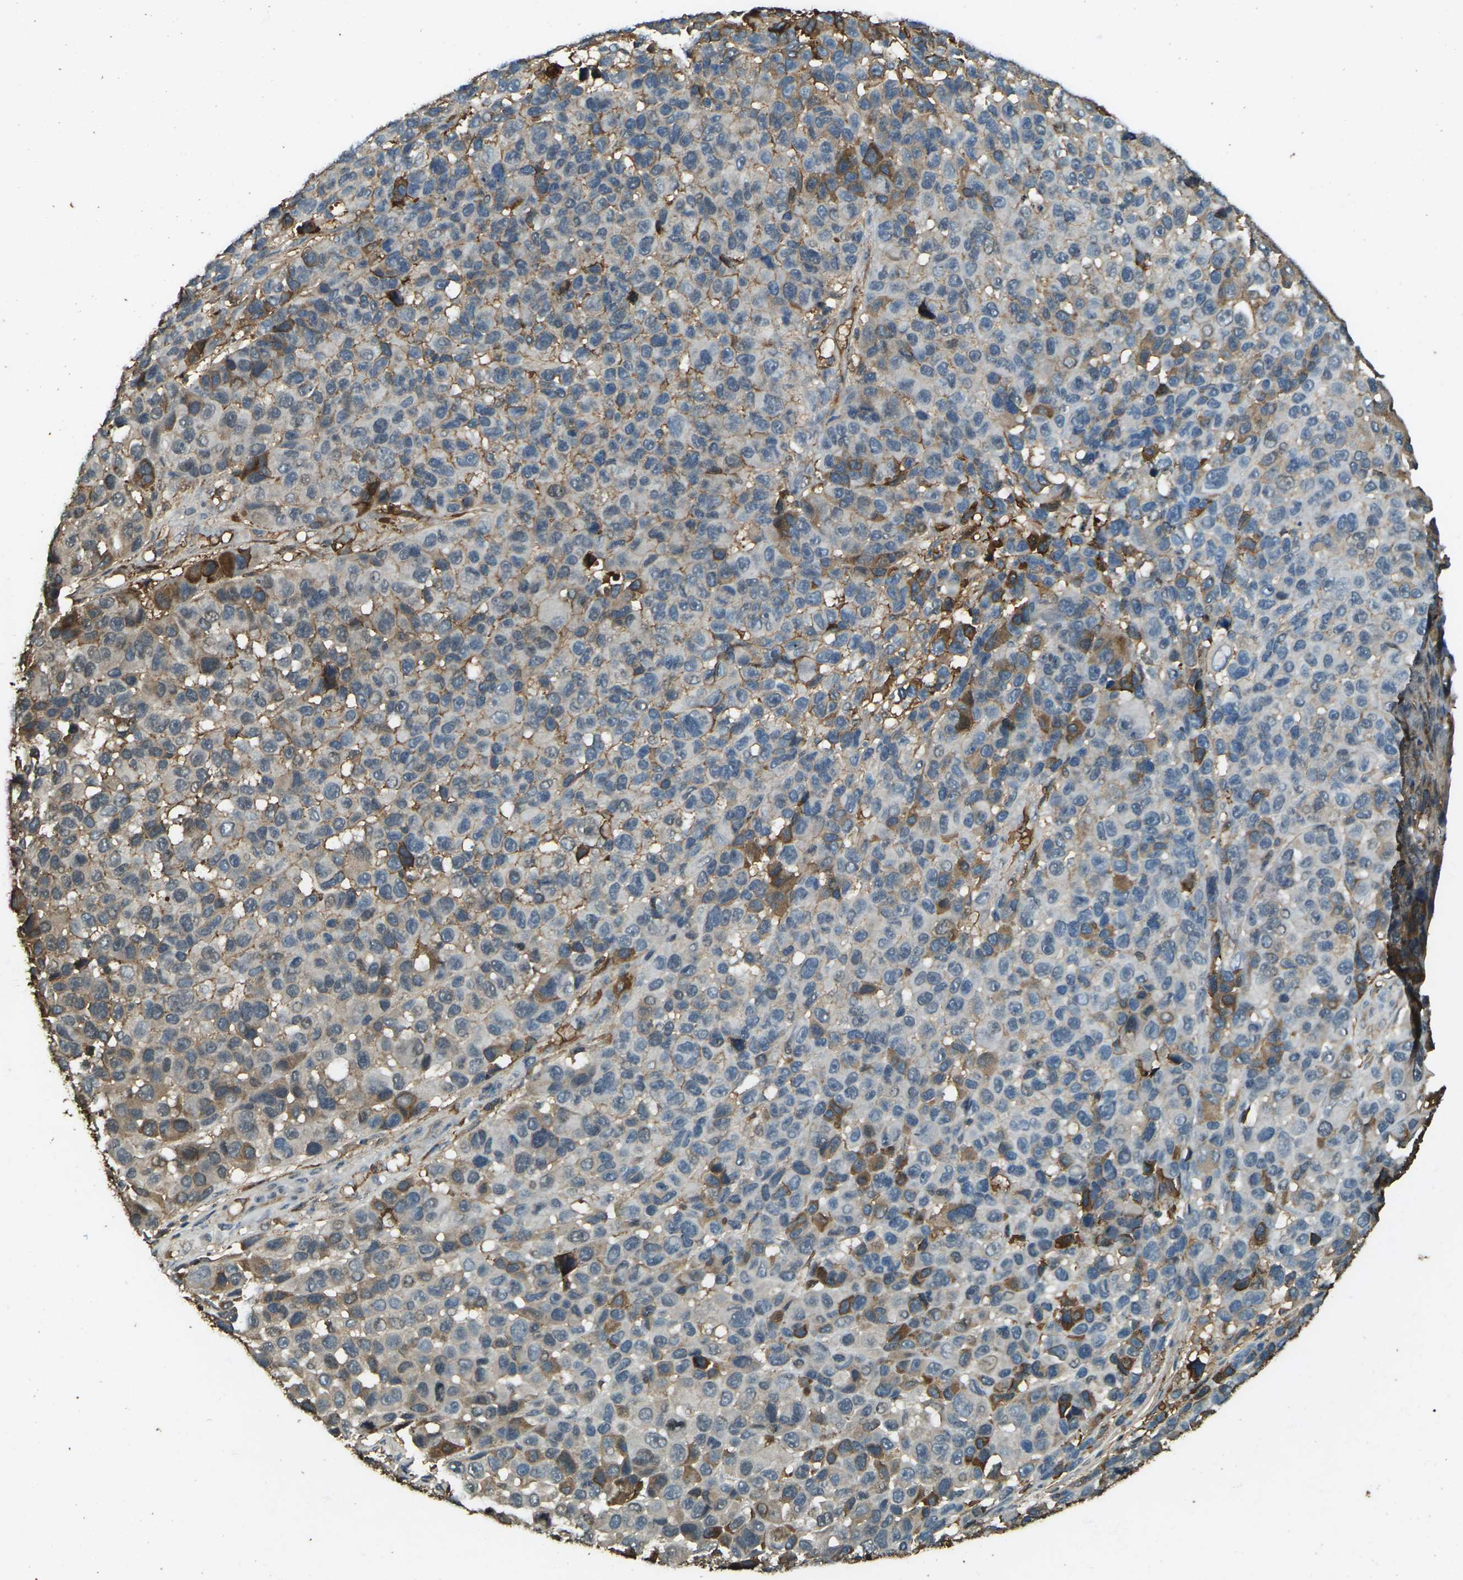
{"staining": {"intensity": "moderate", "quantity": ">75%", "location": "cytoplasmic/membranous"}, "tissue": "melanoma", "cell_type": "Tumor cells", "image_type": "cancer", "snomed": [{"axis": "morphology", "description": "Malignant melanoma, NOS"}, {"axis": "topography", "description": "Skin"}], "caption": "High-magnification brightfield microscopy of malignant melanoma stained with DAB (3,3'-diaminobenzidine) (brown) and counterstained with hematoxylin (blue). tumor cells exhibit moderate cytoplasmic/membranous staining is identified in about>75% of cells.", "gene": "CYP1B1", "patient": {"sex": "male", "age": 53}}